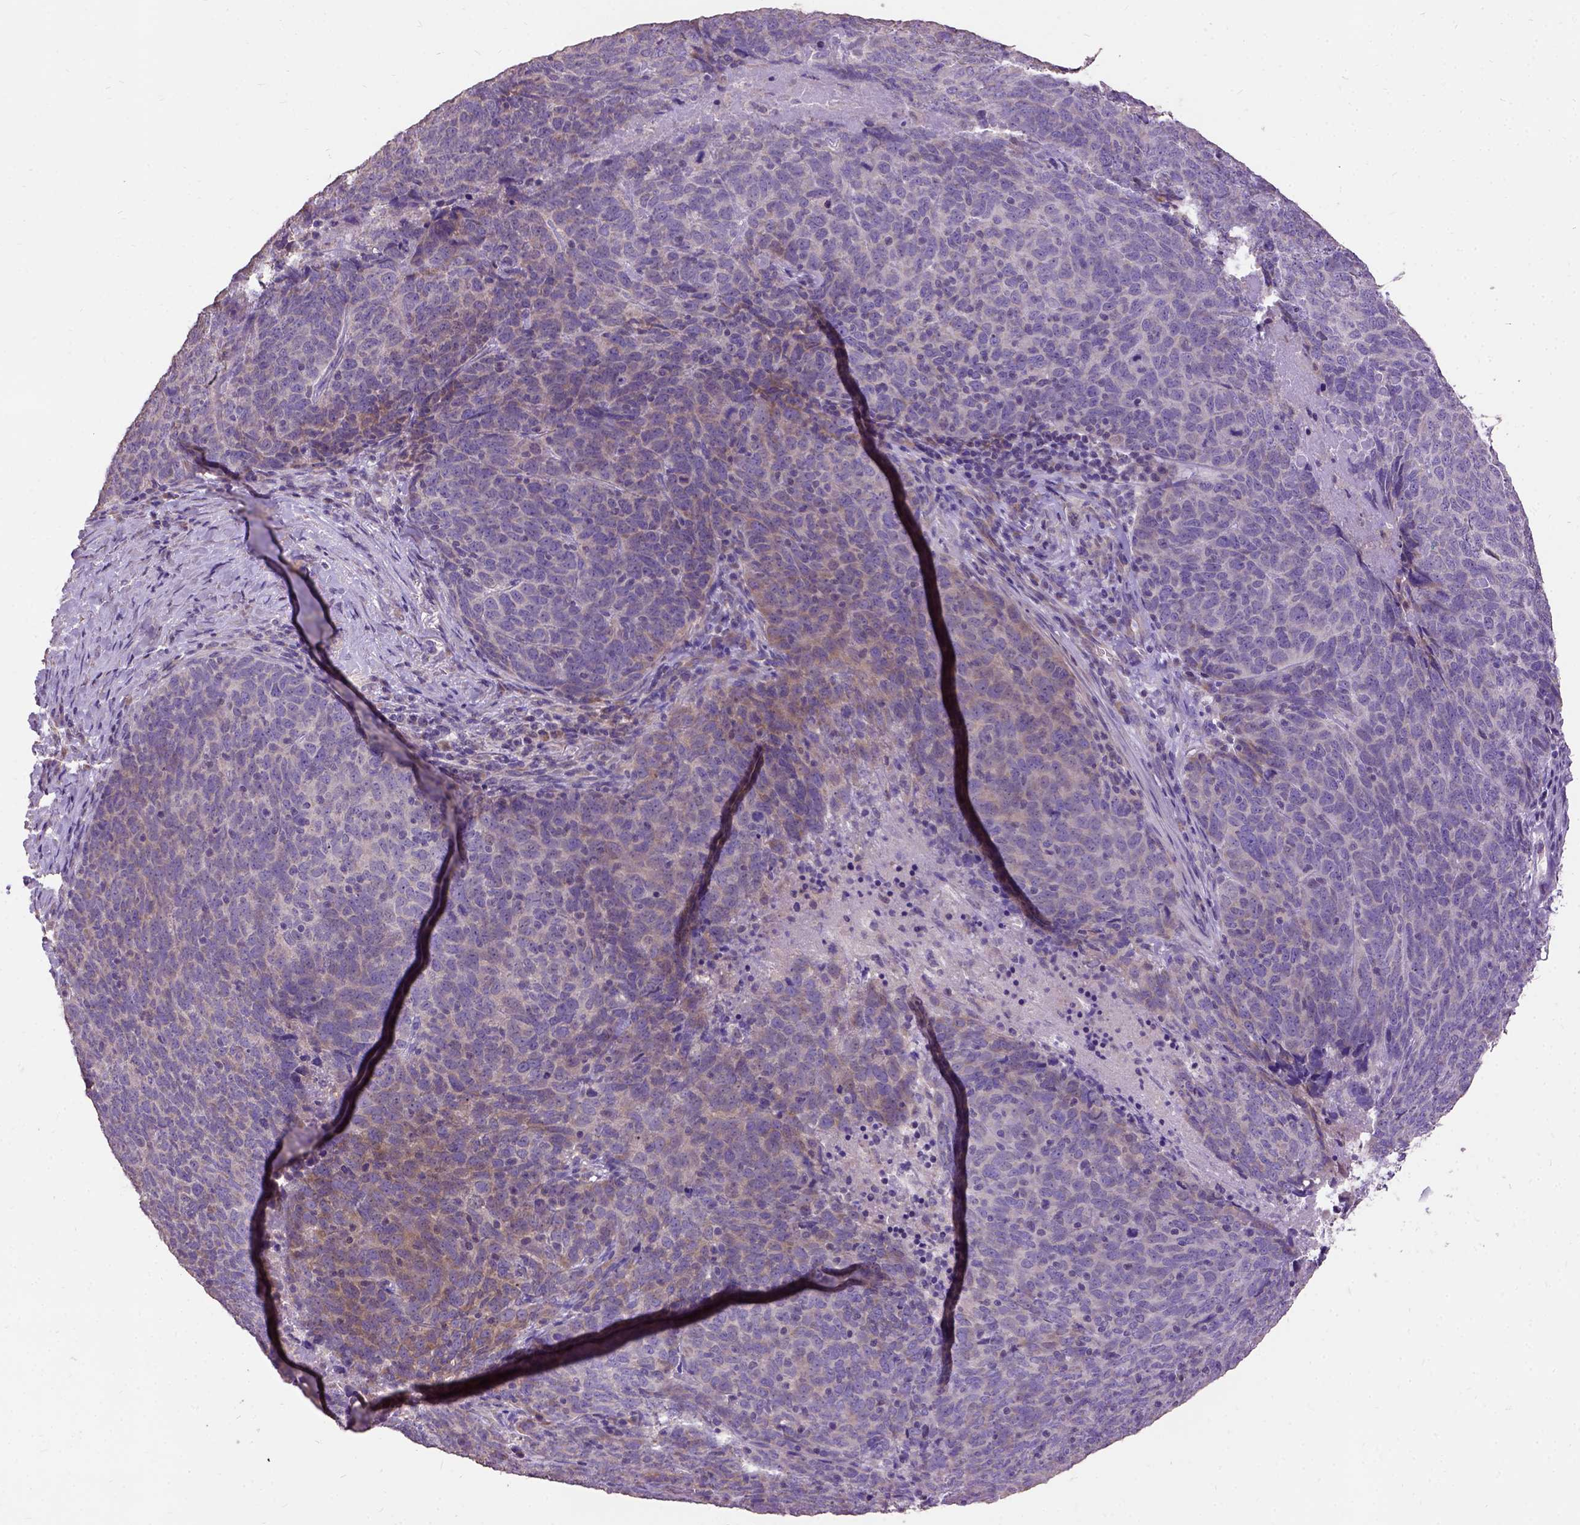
{"staining": {"intensity": "weak", "quantity": "25%-75%", "location": "cytoplasmic/membranous"}, "tissue": "skin cancer", "cell_type": "Tumor cells", "image_type": "cancer", "snomed": [{"axis": "morphology", "description": "Squamous cell carcinoma, NOS"}, {"axis": "topography", "description": "Skin"}, {"axis": "topography", "description": "Anal"}], "caption": "This photomicrograph displays IHC staining of human squamous cell carcinoma (skin), with low weak cytoplasmic/membranous expression in about 25%-75% of tumor cells.", "gene": "DQX1", "patient": {"sex": "female", "age": 51}}